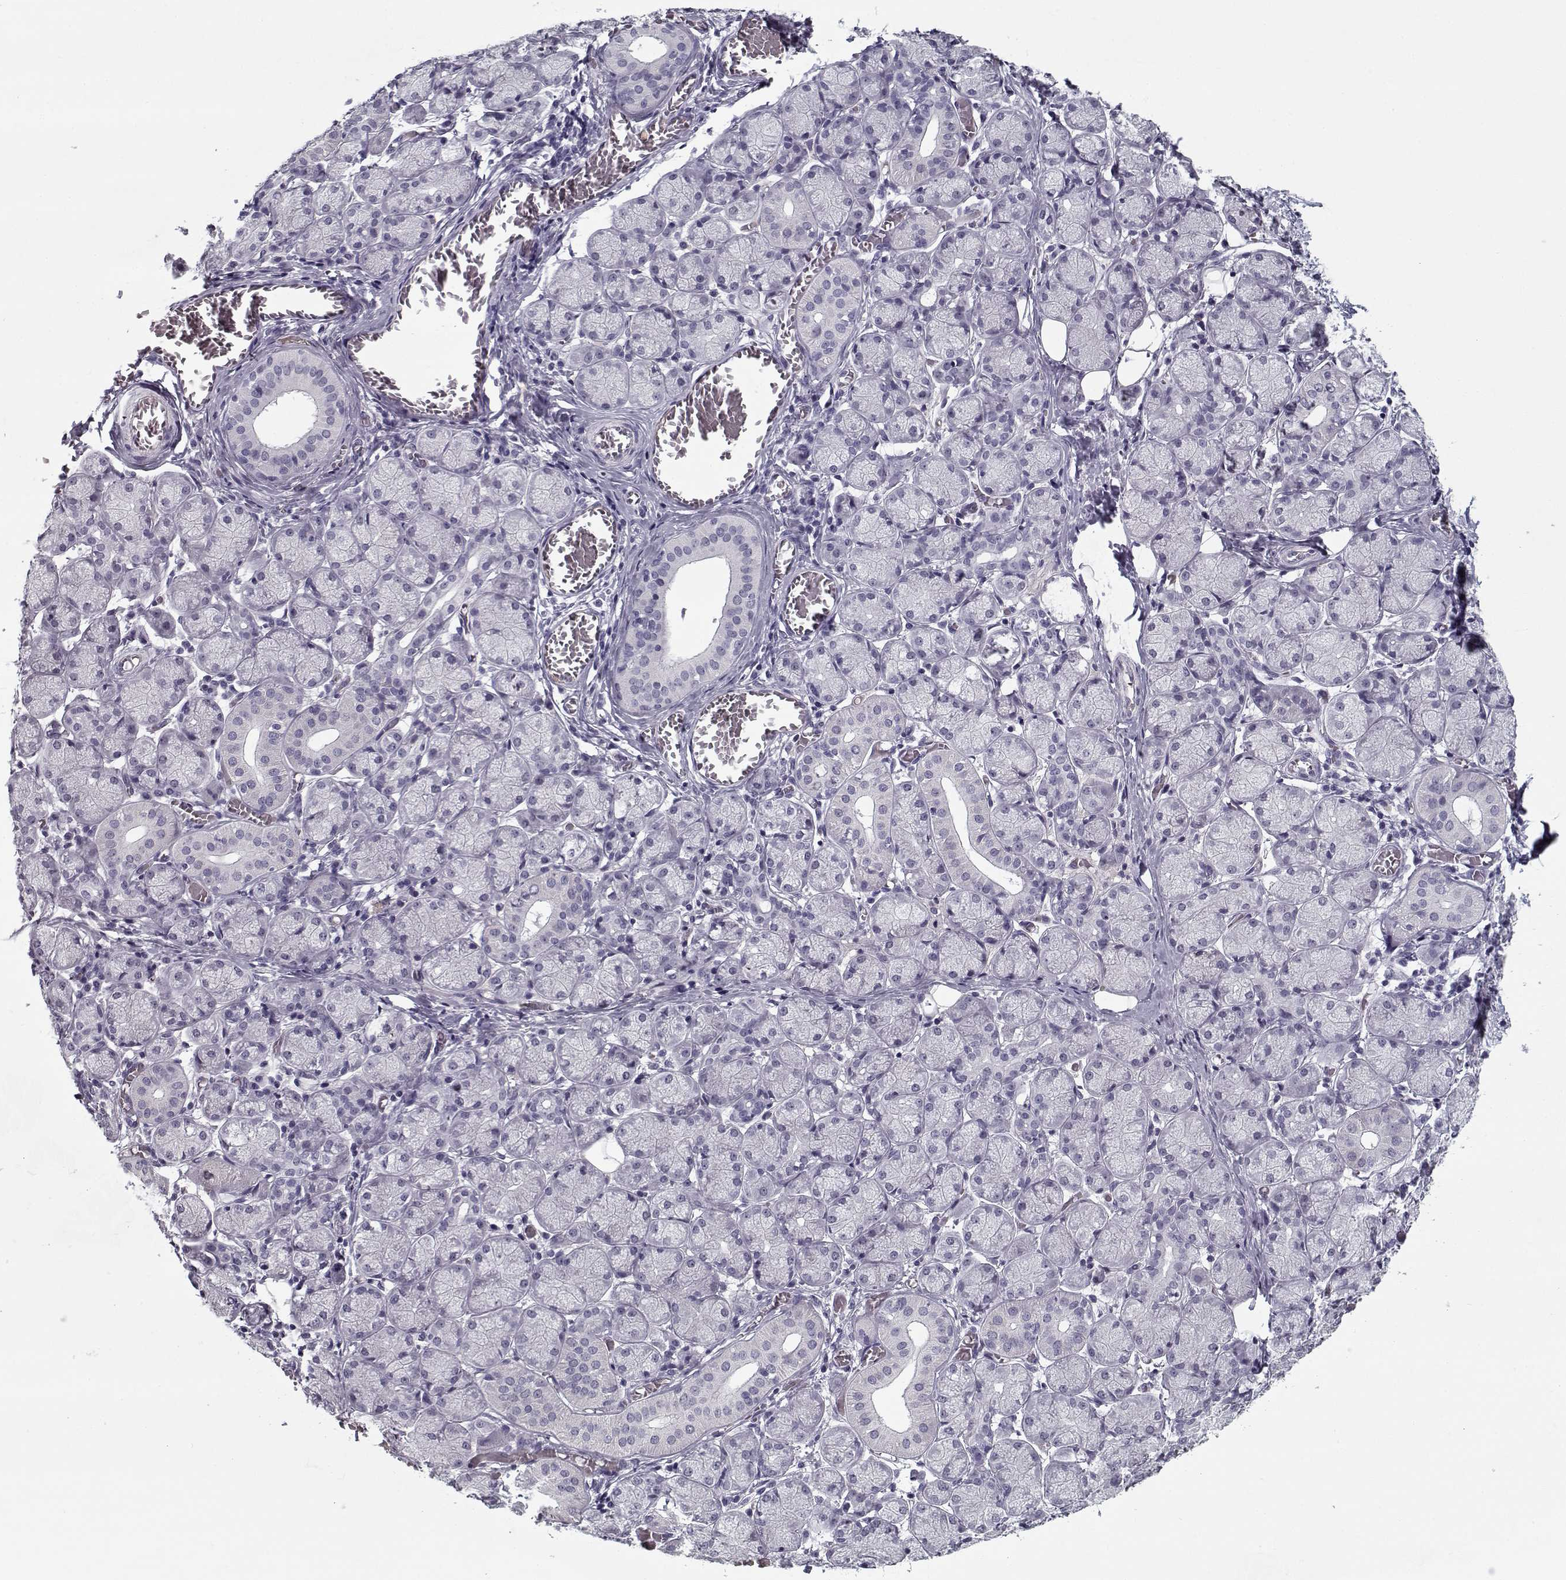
{"staining": {"intensity": "negative", "quantity": "none", "location": "none"}, "tissue": "salivary gland", "cell_type": "Glandular cells", "image_type": "normal", "snomed": [{"axis": "morphology", "description": "Normal tissue, NOS"}, {"axis": "topography", "description": "Salivary gland"}, {"axis": "topography", "description": "Peripheral nerve tissue"}], "caption": "Immunohistochemistry (IHC) photomicrograph of unremarkable salivary gland stained for a protein (brown), which exhibits no positivity in glandular cells. (Brightfield microscopy of DAB (3,3'-diaminobenzidine) immunohistochemistry at high magnification).", "gene": "SPACA9", "patient": {"sex": "female", "age": 24}}